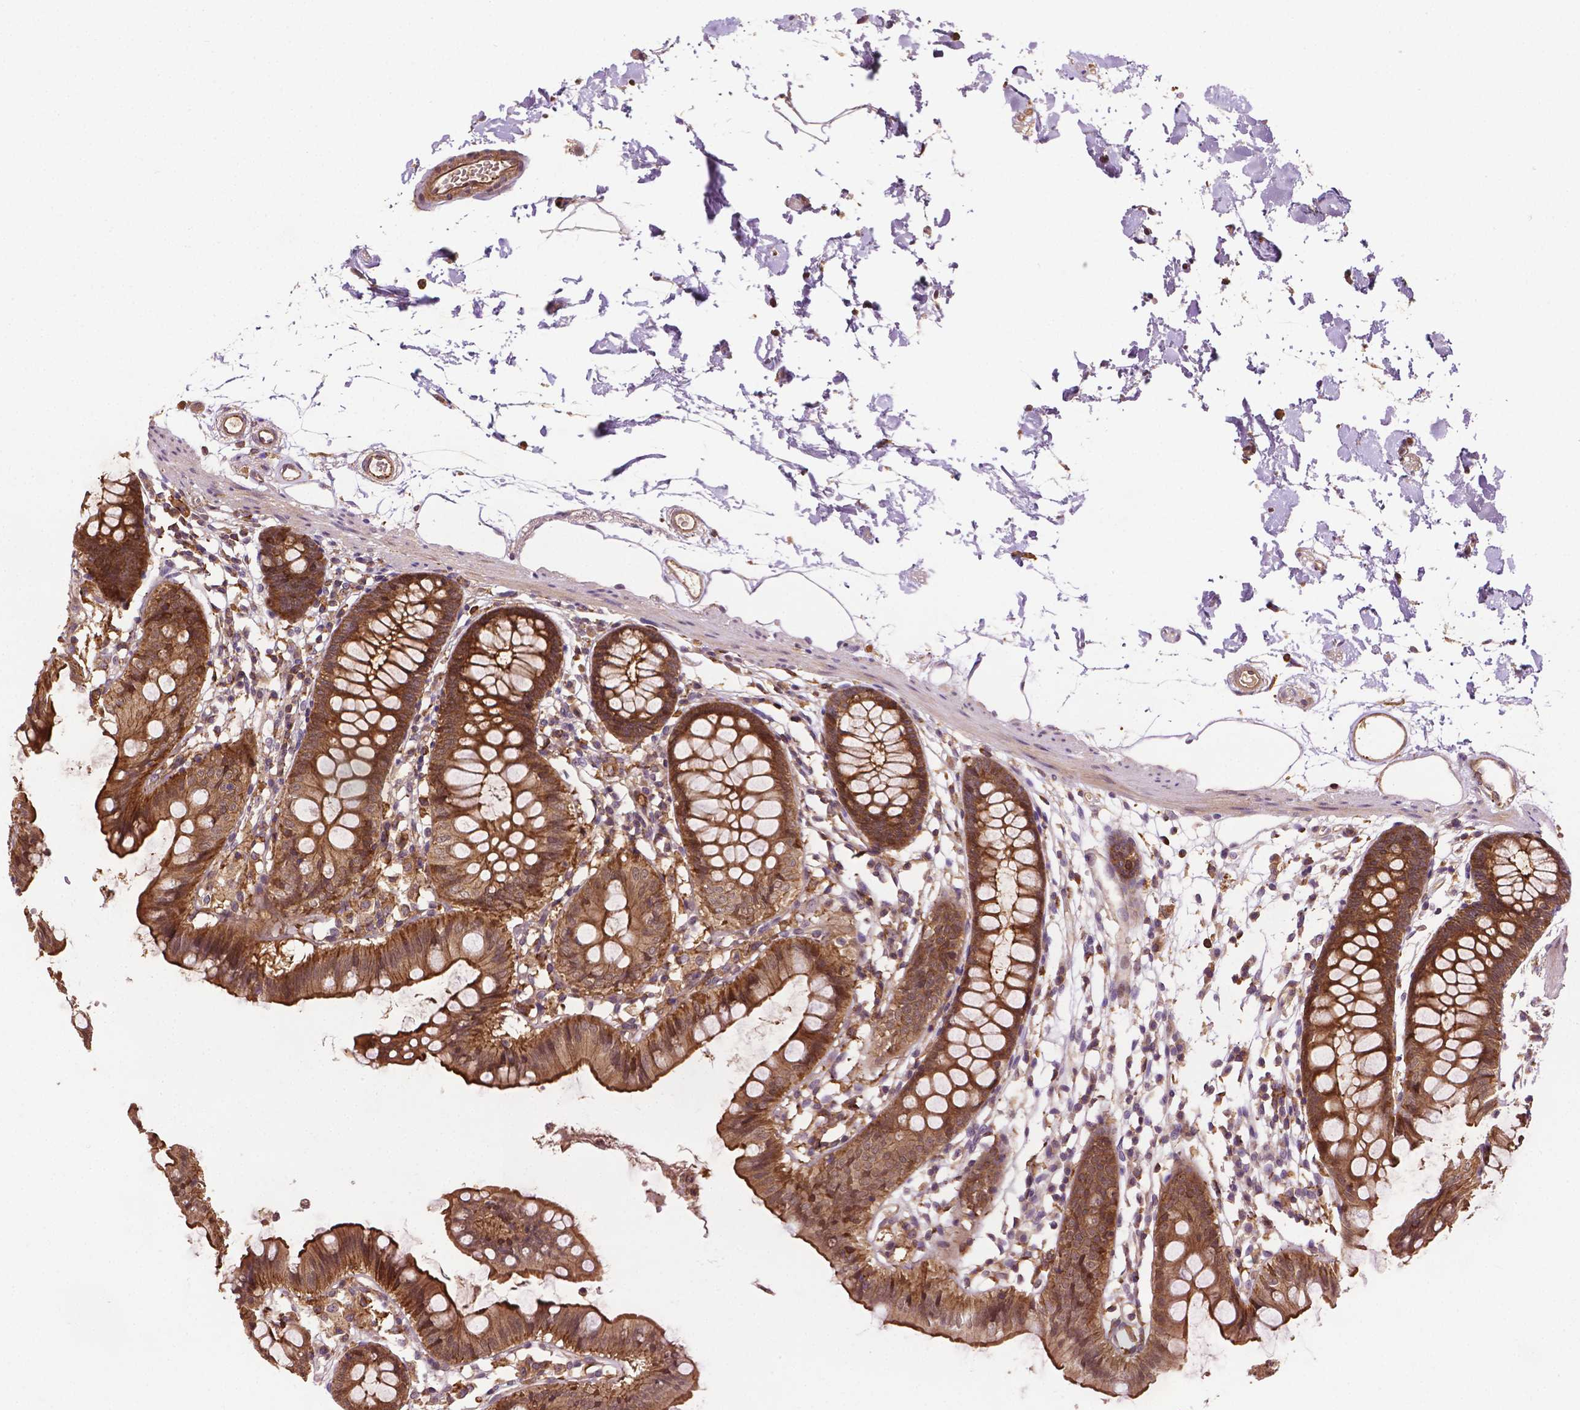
{"staining": {"intensity": "moderate", "quantity": ">75%", "location": "cytoplasmic/membranous"}, "tissue": "colon", "cell_type": "Endothelial cells", "image_type": "normal", "snomed": [{"axis": "morphology", "description": "Normal tissue, NOS"}, {"axis": "topography", "description": "Colon"}], "caption": "The photomicrograph reveals immunohistochemical staining of normal colon. There is moderate cytoplasmic/membranous staining is appreciated in about >75% of endothelial cells. The staining was performed using DAB to visualize the protein expression in brown, while the nuclei were stained in blue with hematoxylin (Magnification: 20x).", "gene": "ZMYND19", "patient": {"sex": "female", "age": 84}}